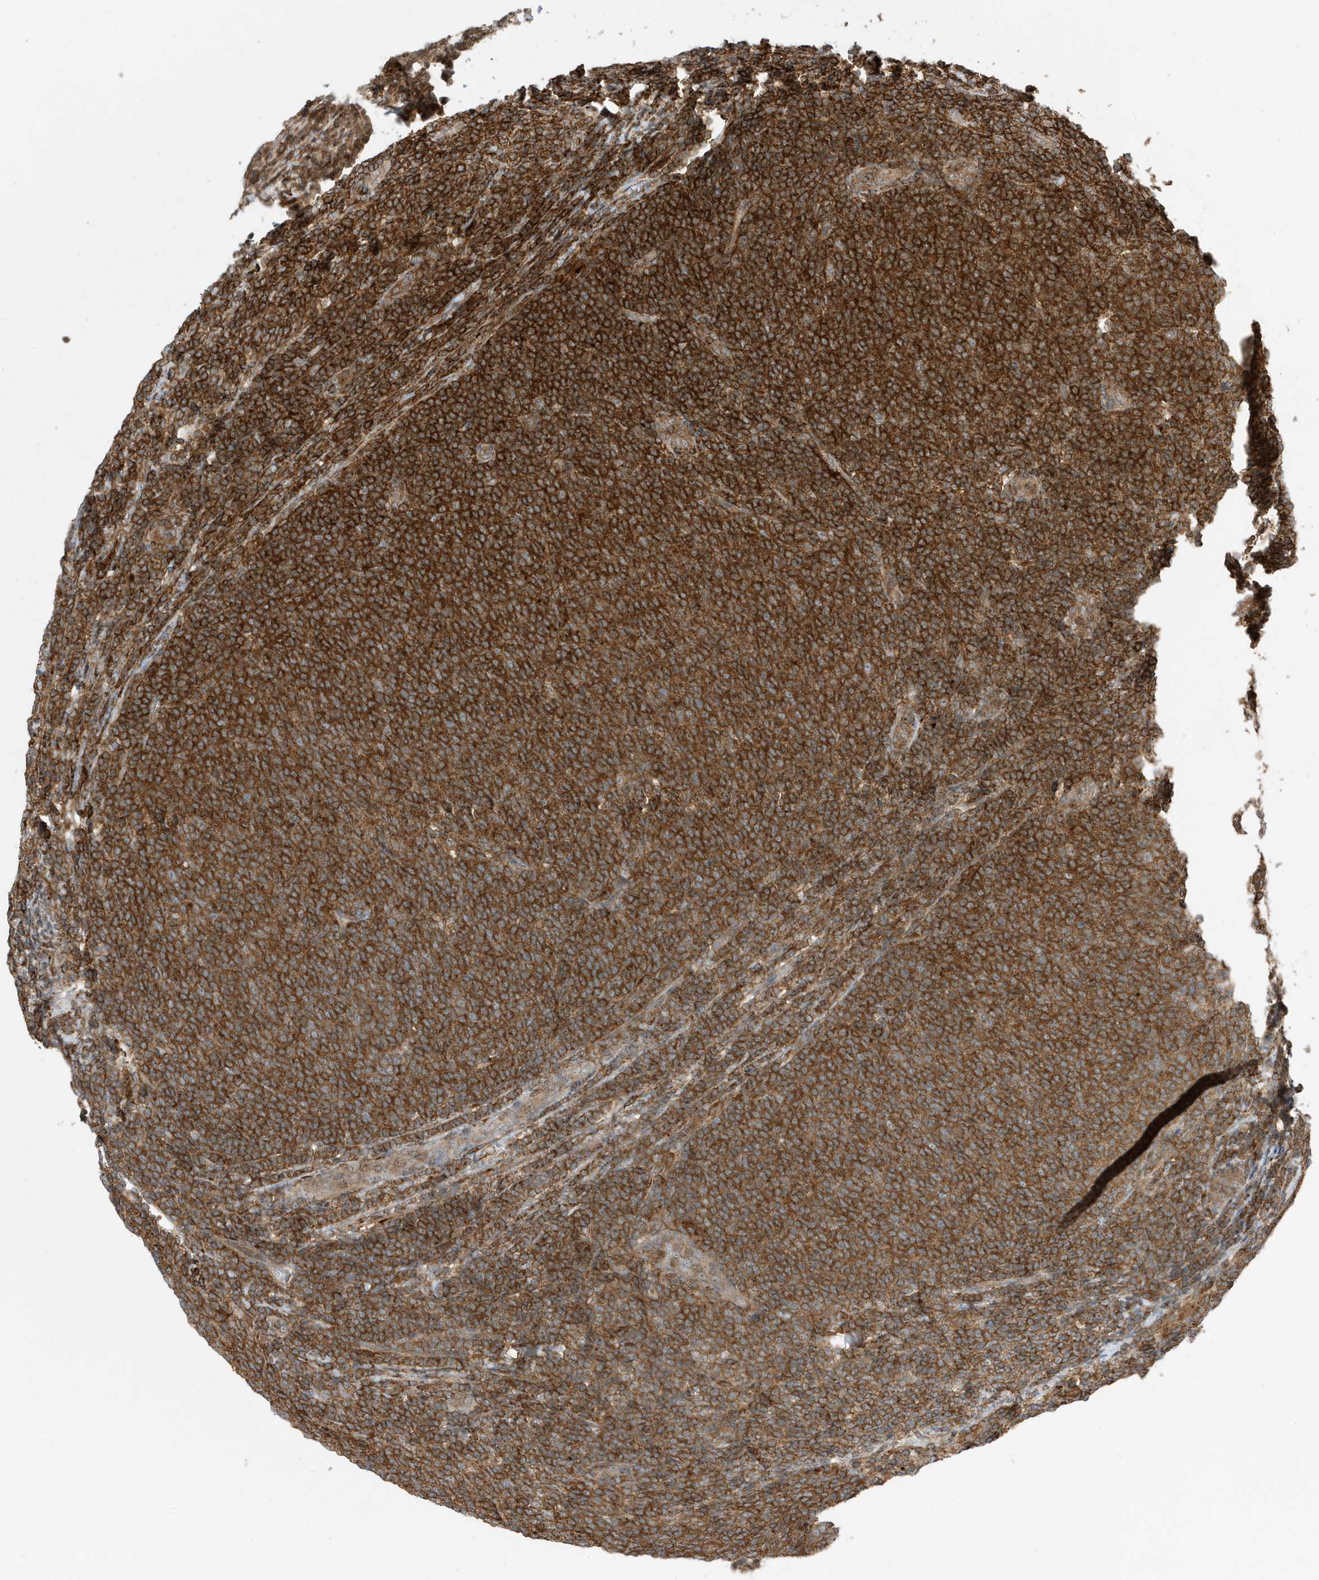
{"staining": {"intensity": "strong", "quantity": ">75%", "location": "cytoplasmic/membranous"}, "tissue": "lymphoma", "cell_type": "Tumor cells", "image_type": "cancer", "snomed": [{"axis": "morphology", "description": "Malignant lymphoma, non-Hodgkin's type, Low grade"}, {"axis": "topography", "description": "Lymph node"}], "caption": "Approximately >75% of tumor cells in human lymphoma exhibit strong cytoplasmic/membranous protein expression as visualized by brown immunohistochemical staining.", "gene": "TATDN3", "patient": {"sex": "male", "age": 66}}